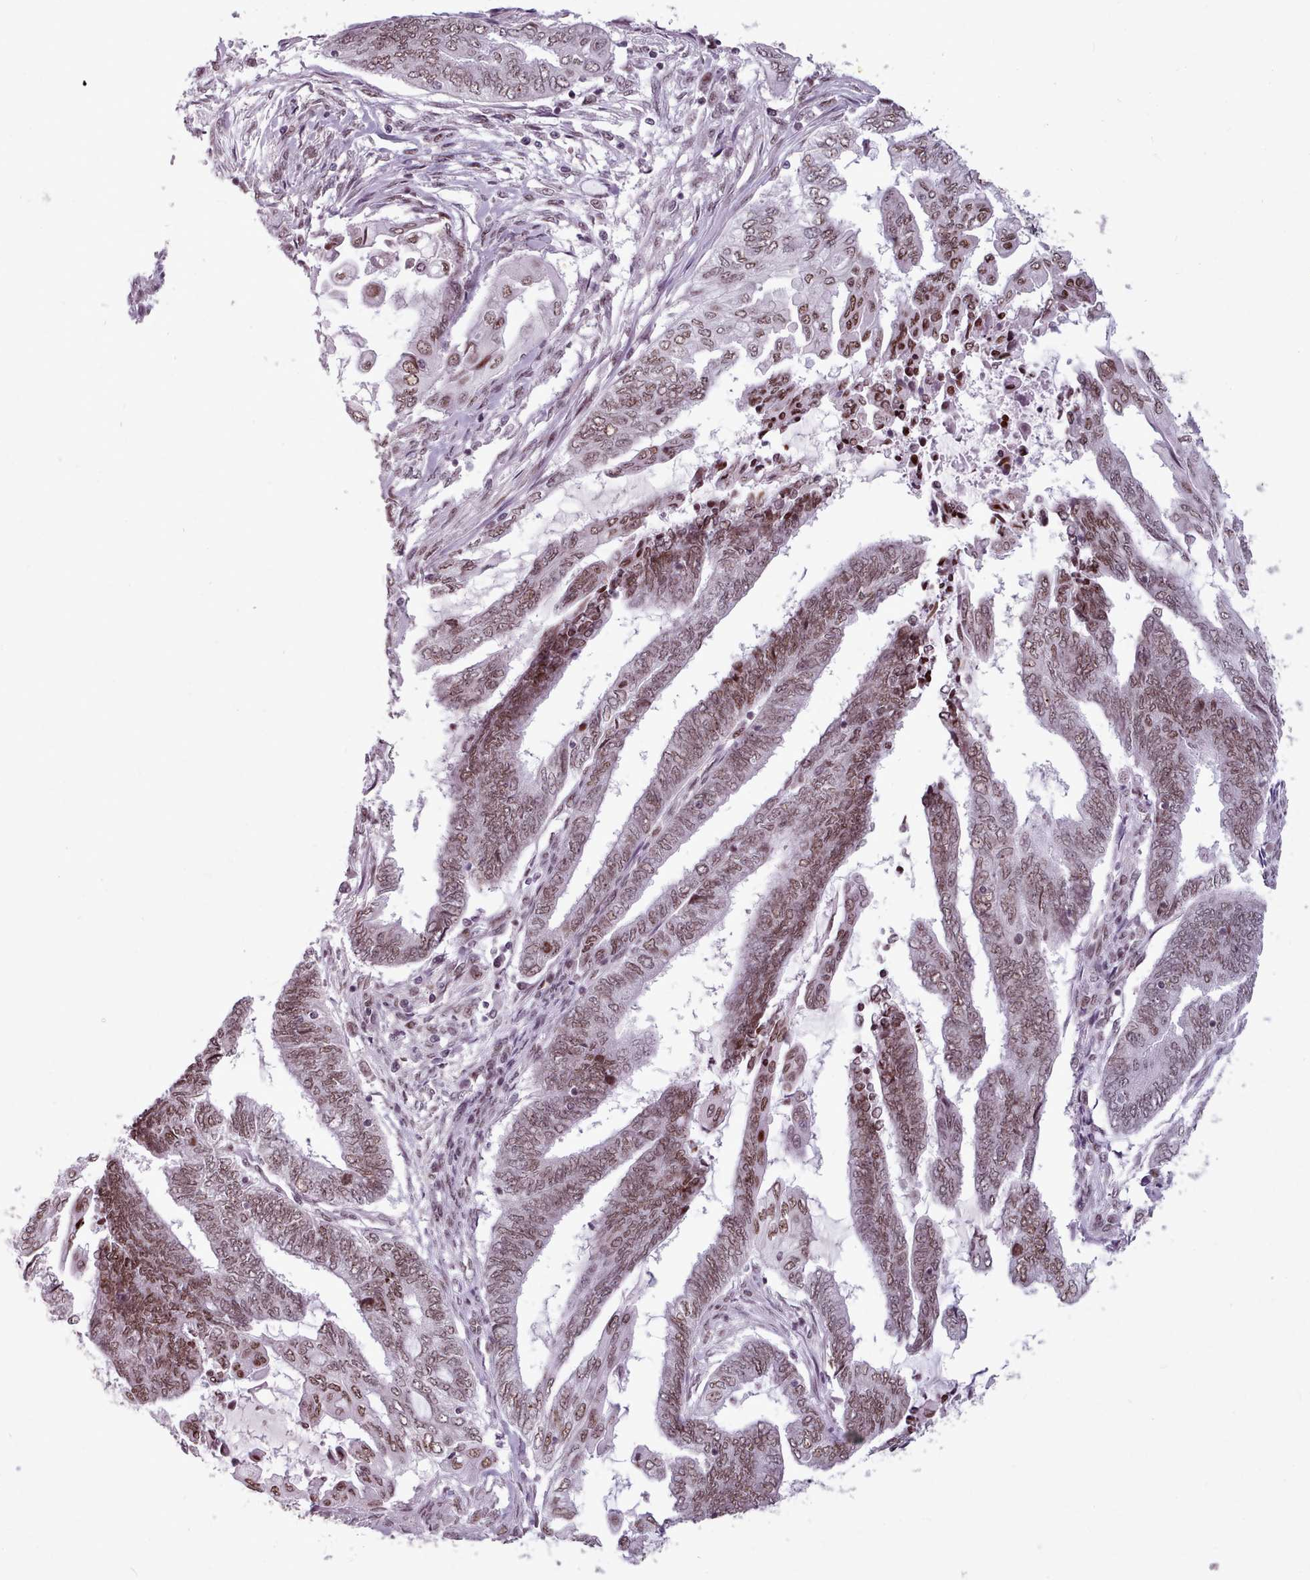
{"staining": {"intensity": "moderate", "quantity": ">75%", "location": "nuclear"}, "tissue": "endometrial cancer", "cell_type": "Tumor cells", "image_type": "cancer", "snomed": [{"axis": "morphology", "description": "Adenocarcinoma, NOS"}, {"axis": "topography", "description": "Uterus"}, {"axis": "topography", "description": "Endometrium"}], "caption": "Immunohistochemistry (IHC) of human endometrial adenocarcinoma exhibits medium levels of moderate nuclear staining in approximately >75% of tumor cells.", "gene": "SRRM1", "patient": {"sex": "female", "age": 70}}